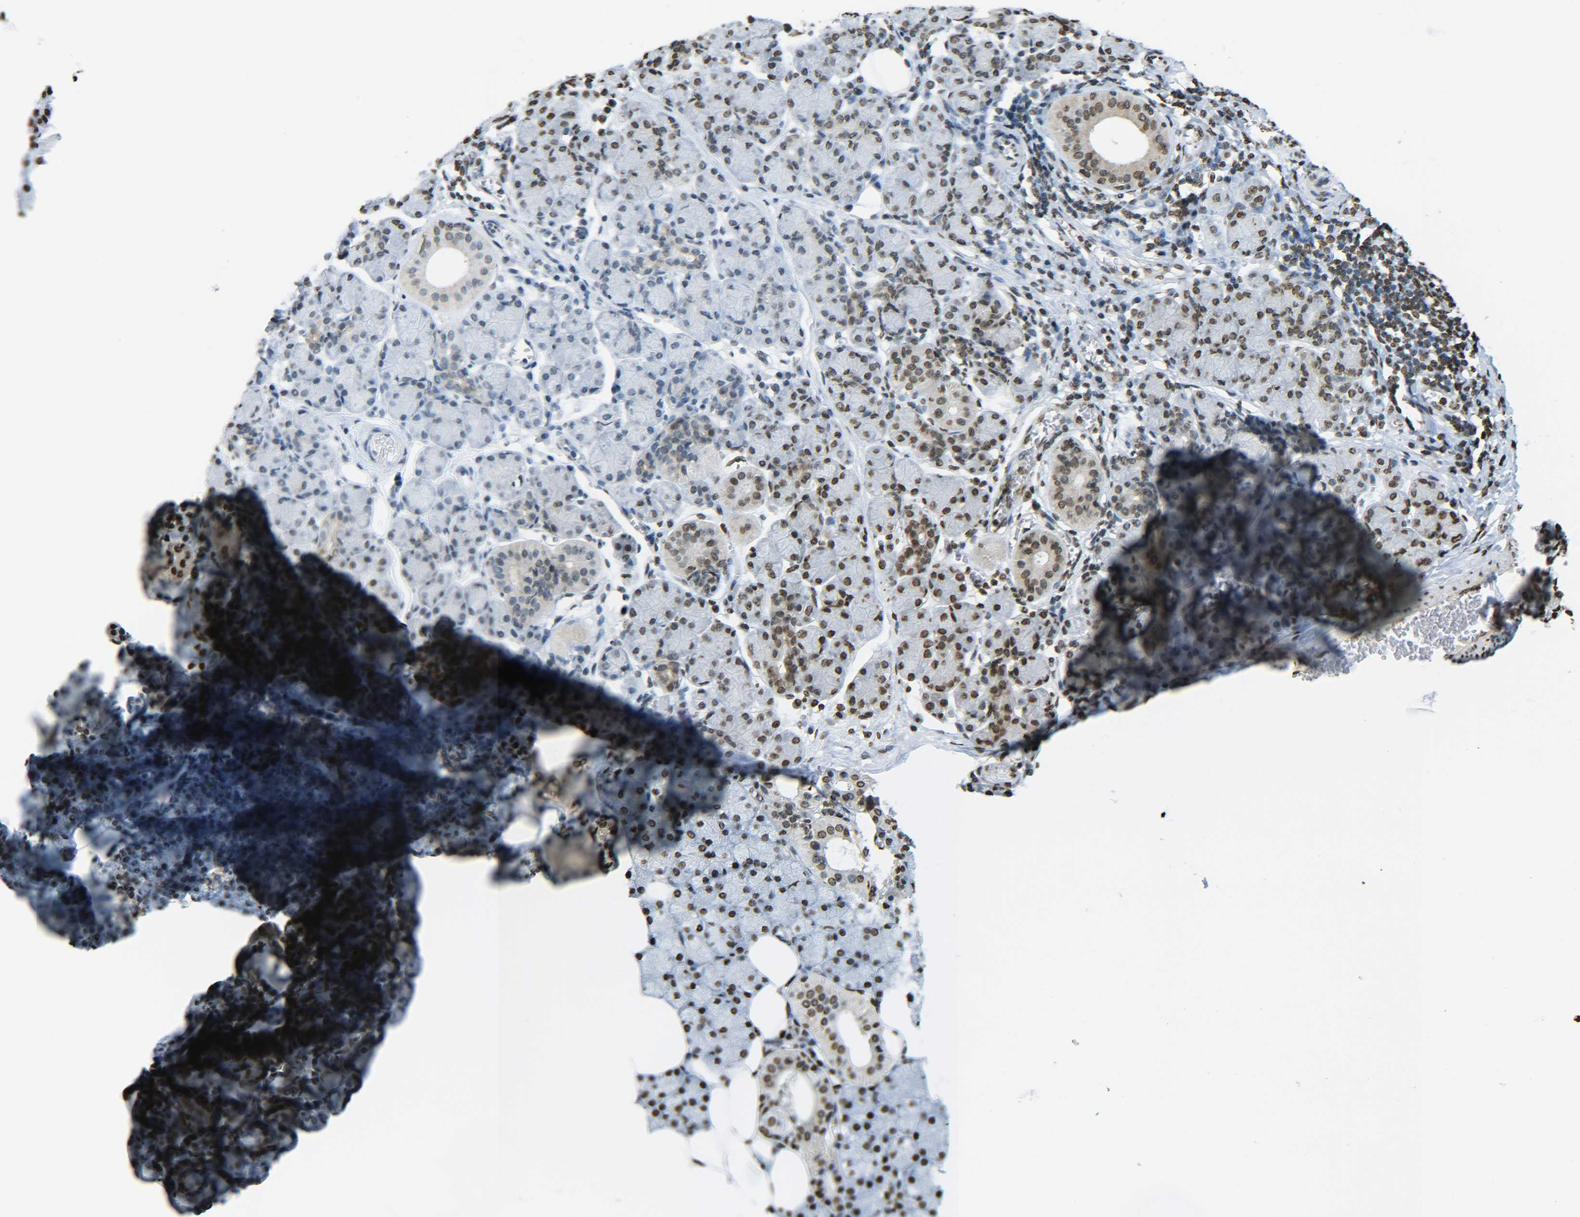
{"staining": {"intensity": "moderate", "quantity": "25%-75%", "location": "nuclear"}, "tissue": "salivary gland", "cell_type": "Glandular cells", "image_type": "normal", "snomed": [{"axis": "morphology", "description": "Normal tissue, NOS"}, {"axis": "morphology", "description": "Inflammation, NOS"}, {"axis": "topography", "description": "Lymph node"}, {"axis": "topography", "description": "Salivary gland"}], "caption": "A photomicrograph of human salivary gland stained for a protein exhibits moderate nuclear brown staining in glandular cells.", "gene": "H4C16", "patient": {"sex": "male", "age": 3}}